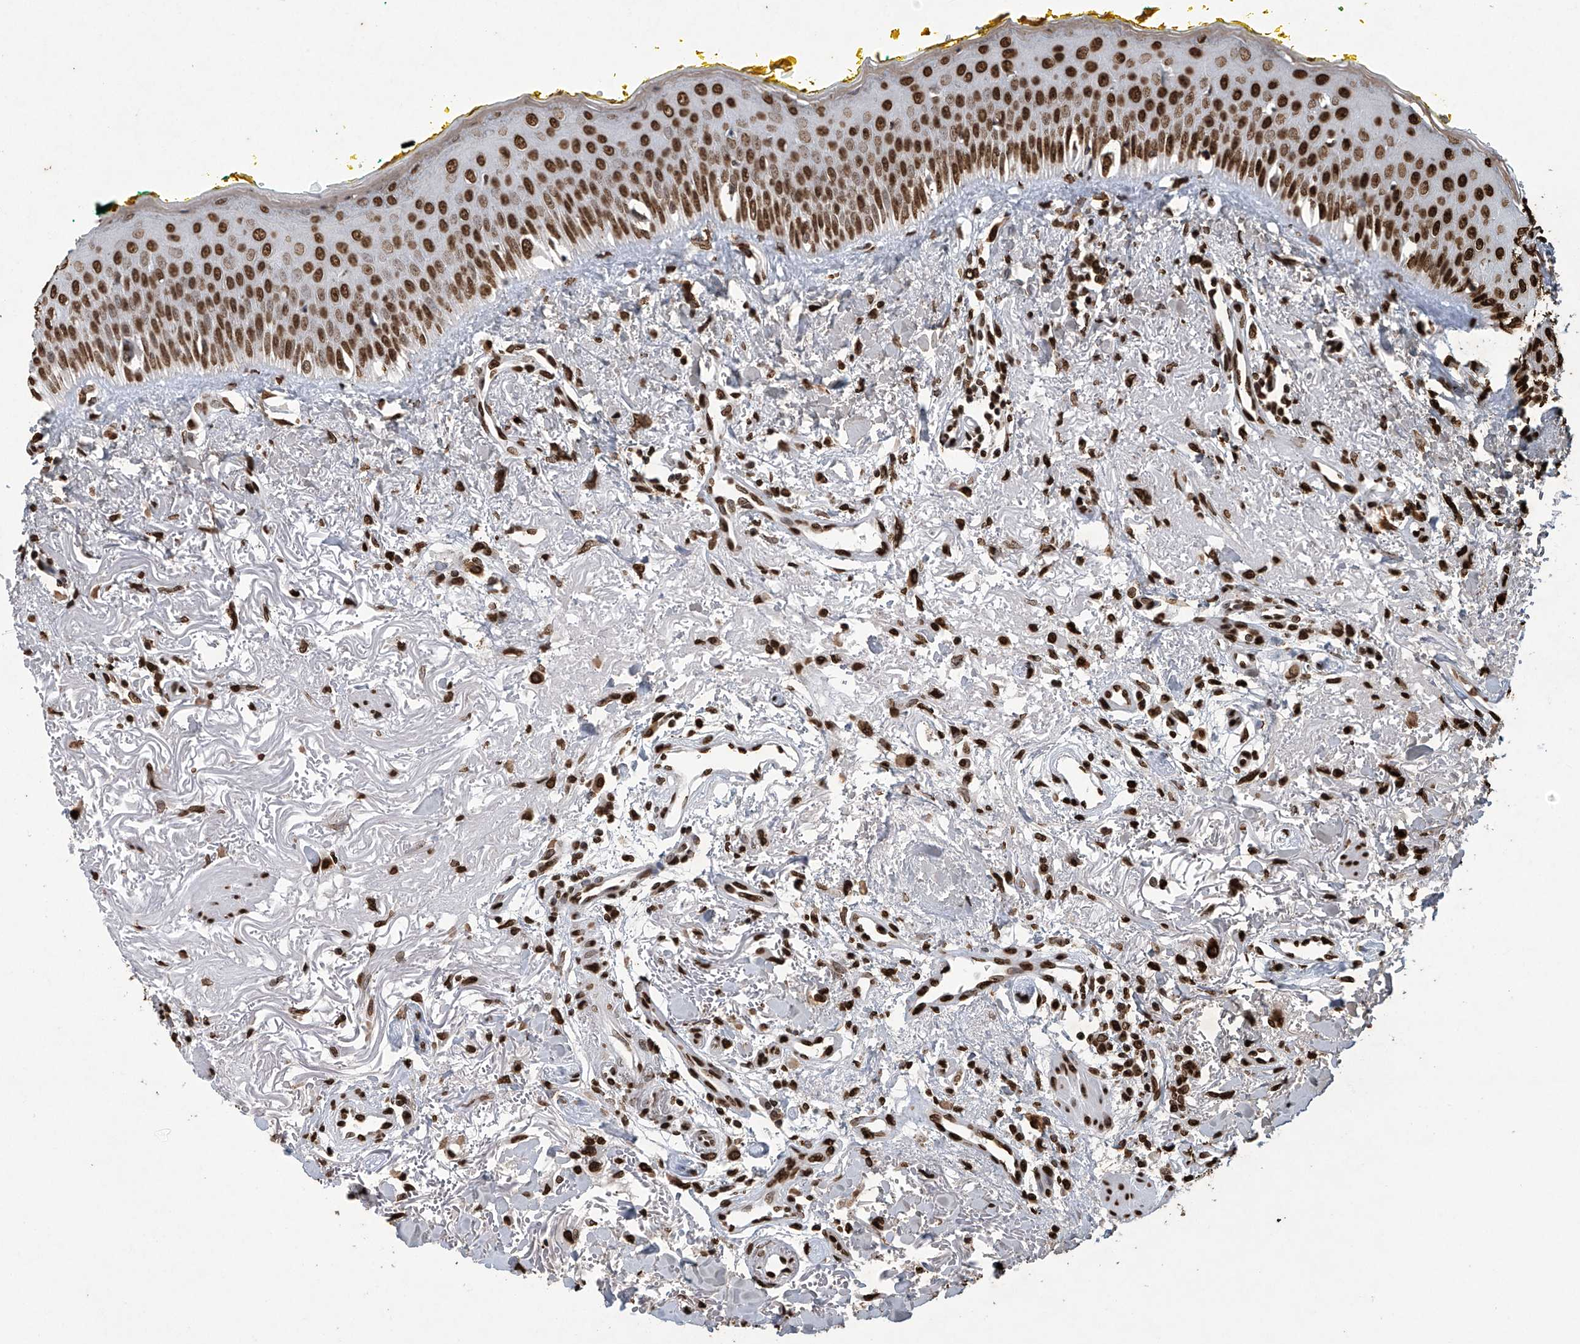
{"staining": {"intensity": "strong", "quantity": ">75%", "location": "nuclear"}, "tissue": "oral mucosa", "cell_type": "Squamous epithelial cells", "image_type": "normal", "snomed": [{"axis": "morphology", "description": "Normal tissue, NOS"}, {"axis": "topography", "description": "Oral tissue"}], "caption": "Brown immunohistochemical staining in unremarkable human oral mucosa reveals strong nuclear expression in about >75% of squamous epithelial cells.", "gene": "H3", "patient": {"sex": "female", "age": 70}}